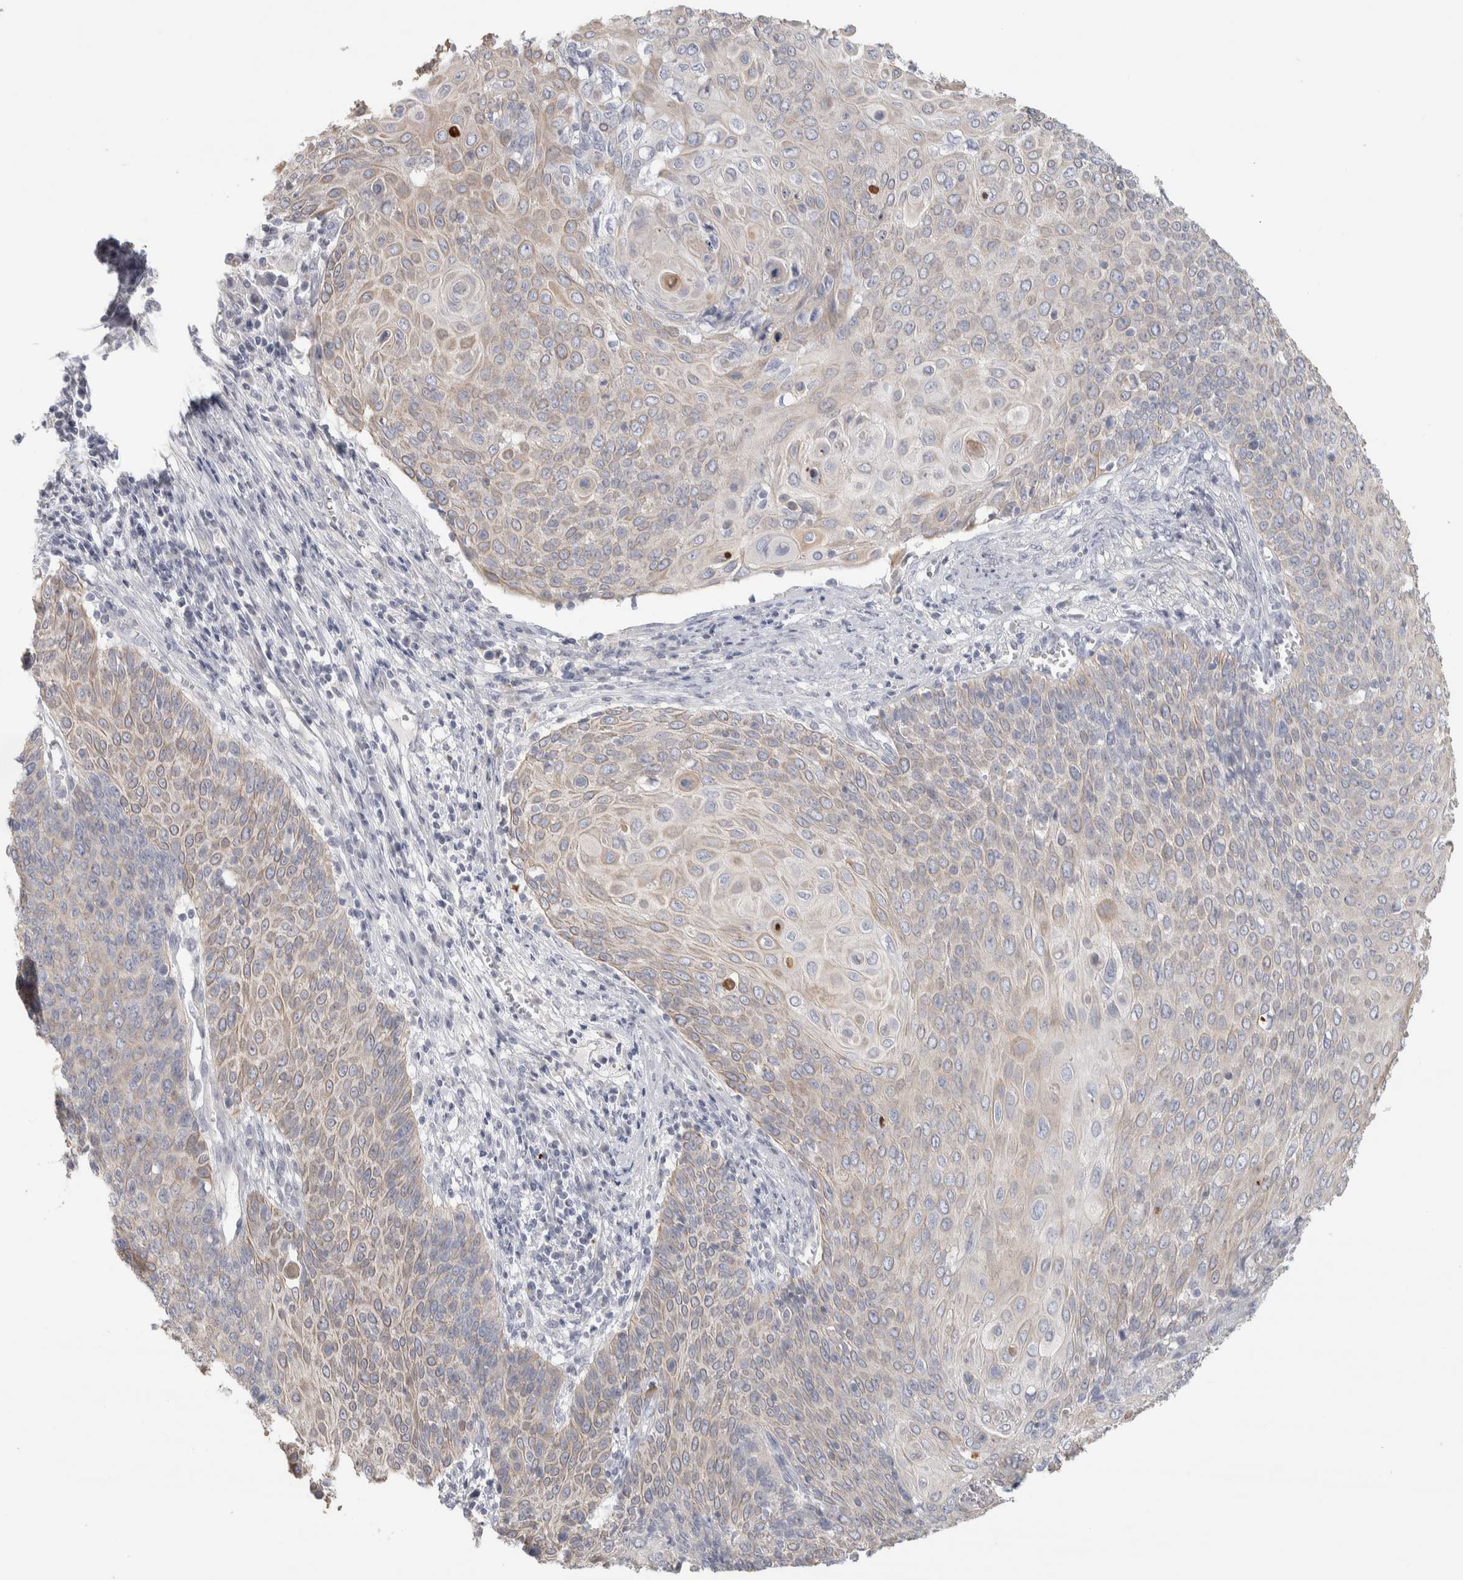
{"staining": {"intensity": "weak", "quantity": "25%-75%", "location": "cytoplasmic/membranous"}, "tissue": "cervical cancer", "cell_type": "Tumor cells", "image_type": "cancer", "snomed": [{"axis": "morphology", "description": "Squamous cell carcinoma, NOS"}, {"axis": "topography", "description": "Cervix"}], "caption": "Immunohistochemistry (DAB) staining of human cervical cancer shows weak cytoplasmic/membranous protein positivity in about 25%-75% of tumor cells.", "gene": "DCXR", "patient": {"sex": "female", "age": 39}}